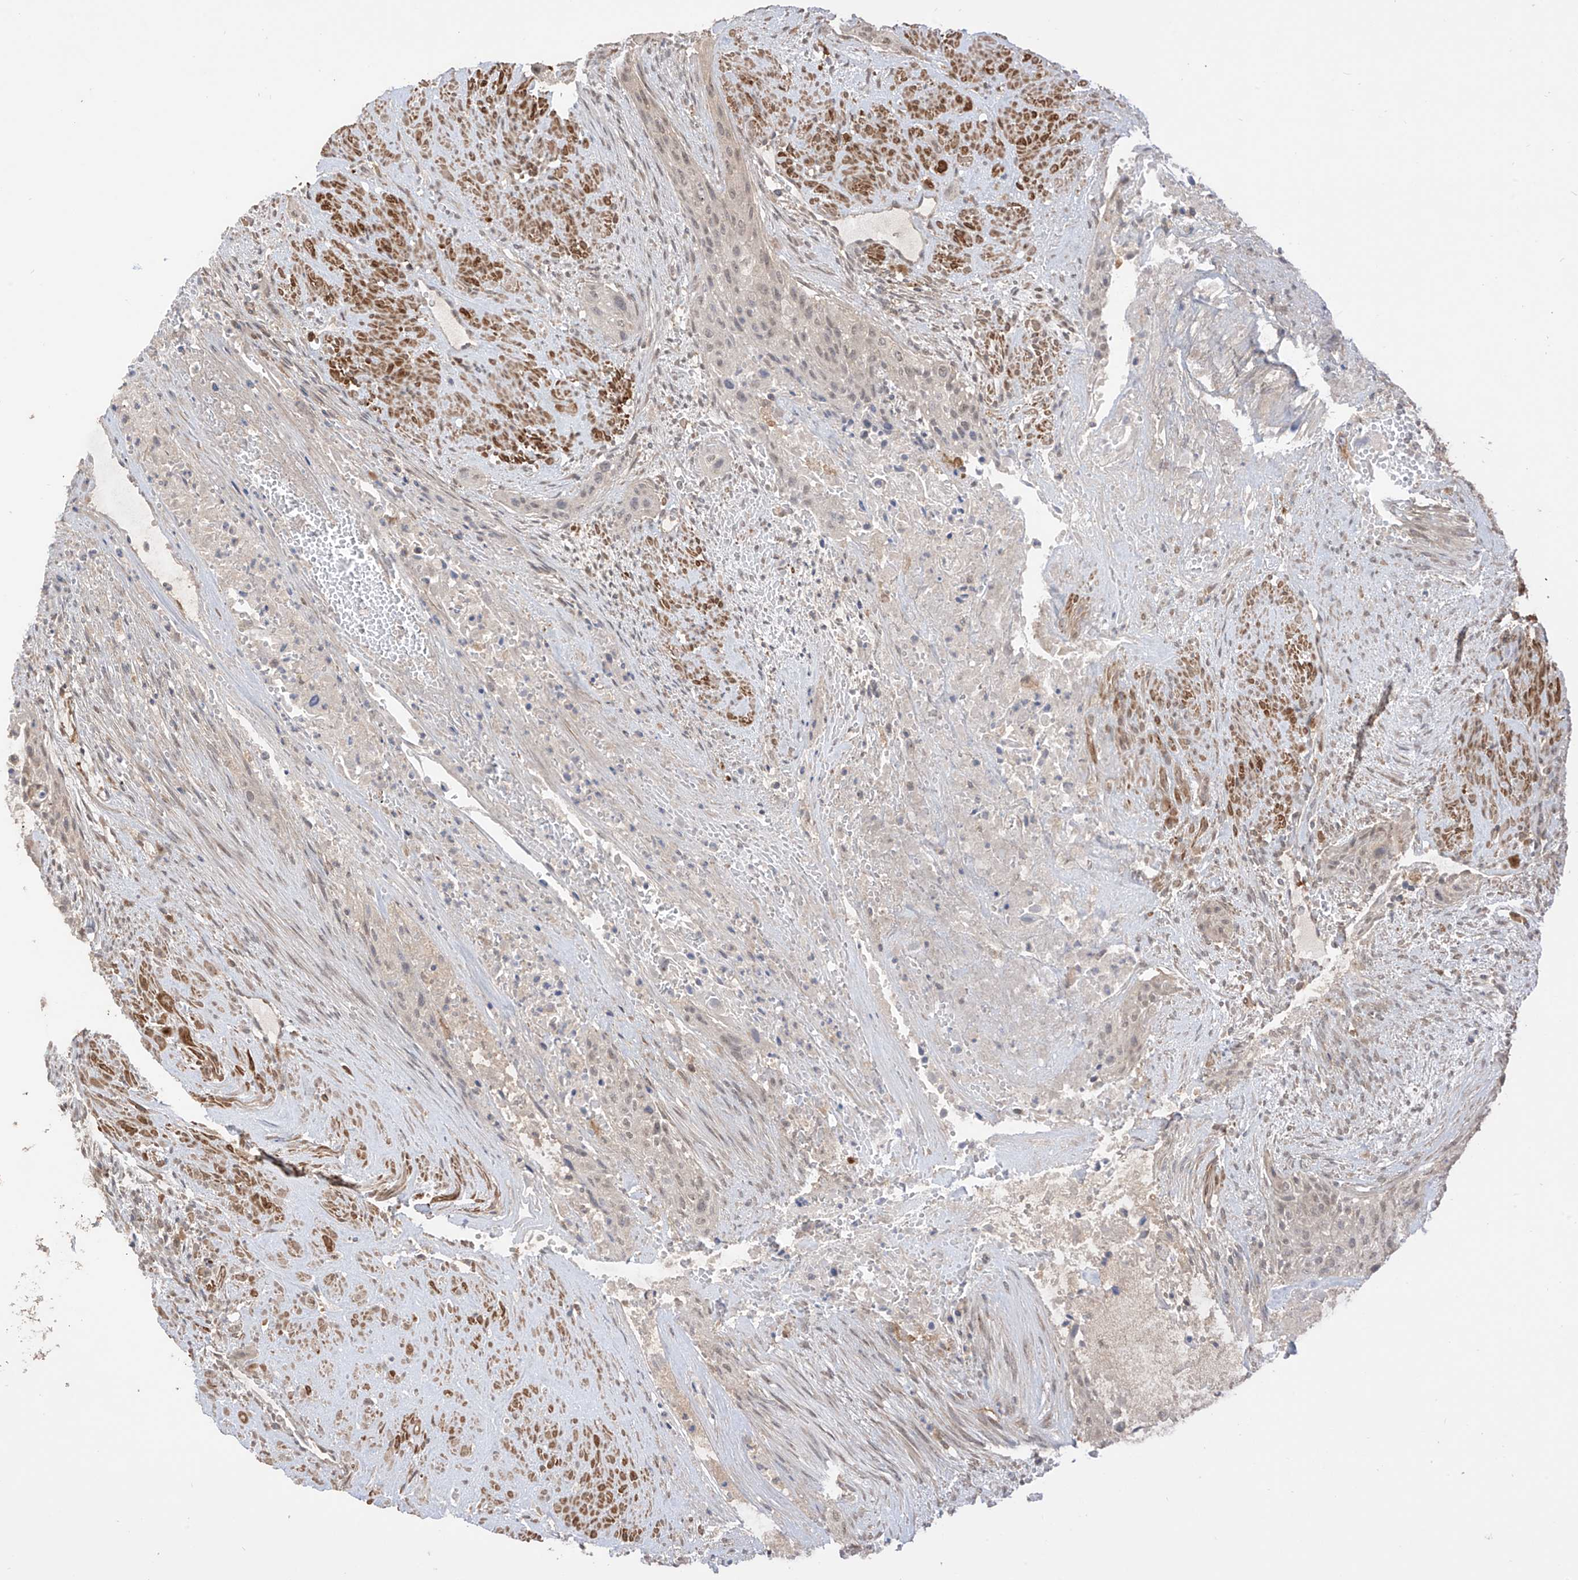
{"staining": {"intensity": "weak", "quantity": "<25%", "location": "nuclear"}, "tissue": "urothelial cancer", "cell_type": "Tumor cells", "image_type": "cancer", "snomed": [{"axis": "morphology", "description": "Urothelial carcinoma, High grade"}, {"axis": "topography", "description": "Urinary bladder"}], "caption": "Photomicrograph shows no protein staining in tumor cells of urothelial carcinoma (high-grade) tissue. (Stains: DAB (3,3'-diaminobenzidine) immunohistochemistry (IHC) with hematoxylin counter stain, Microscopy: brightfield microscopy at high magnification).", "gene": "LATS1", "patient": {"sex": "male", "age": 35}}